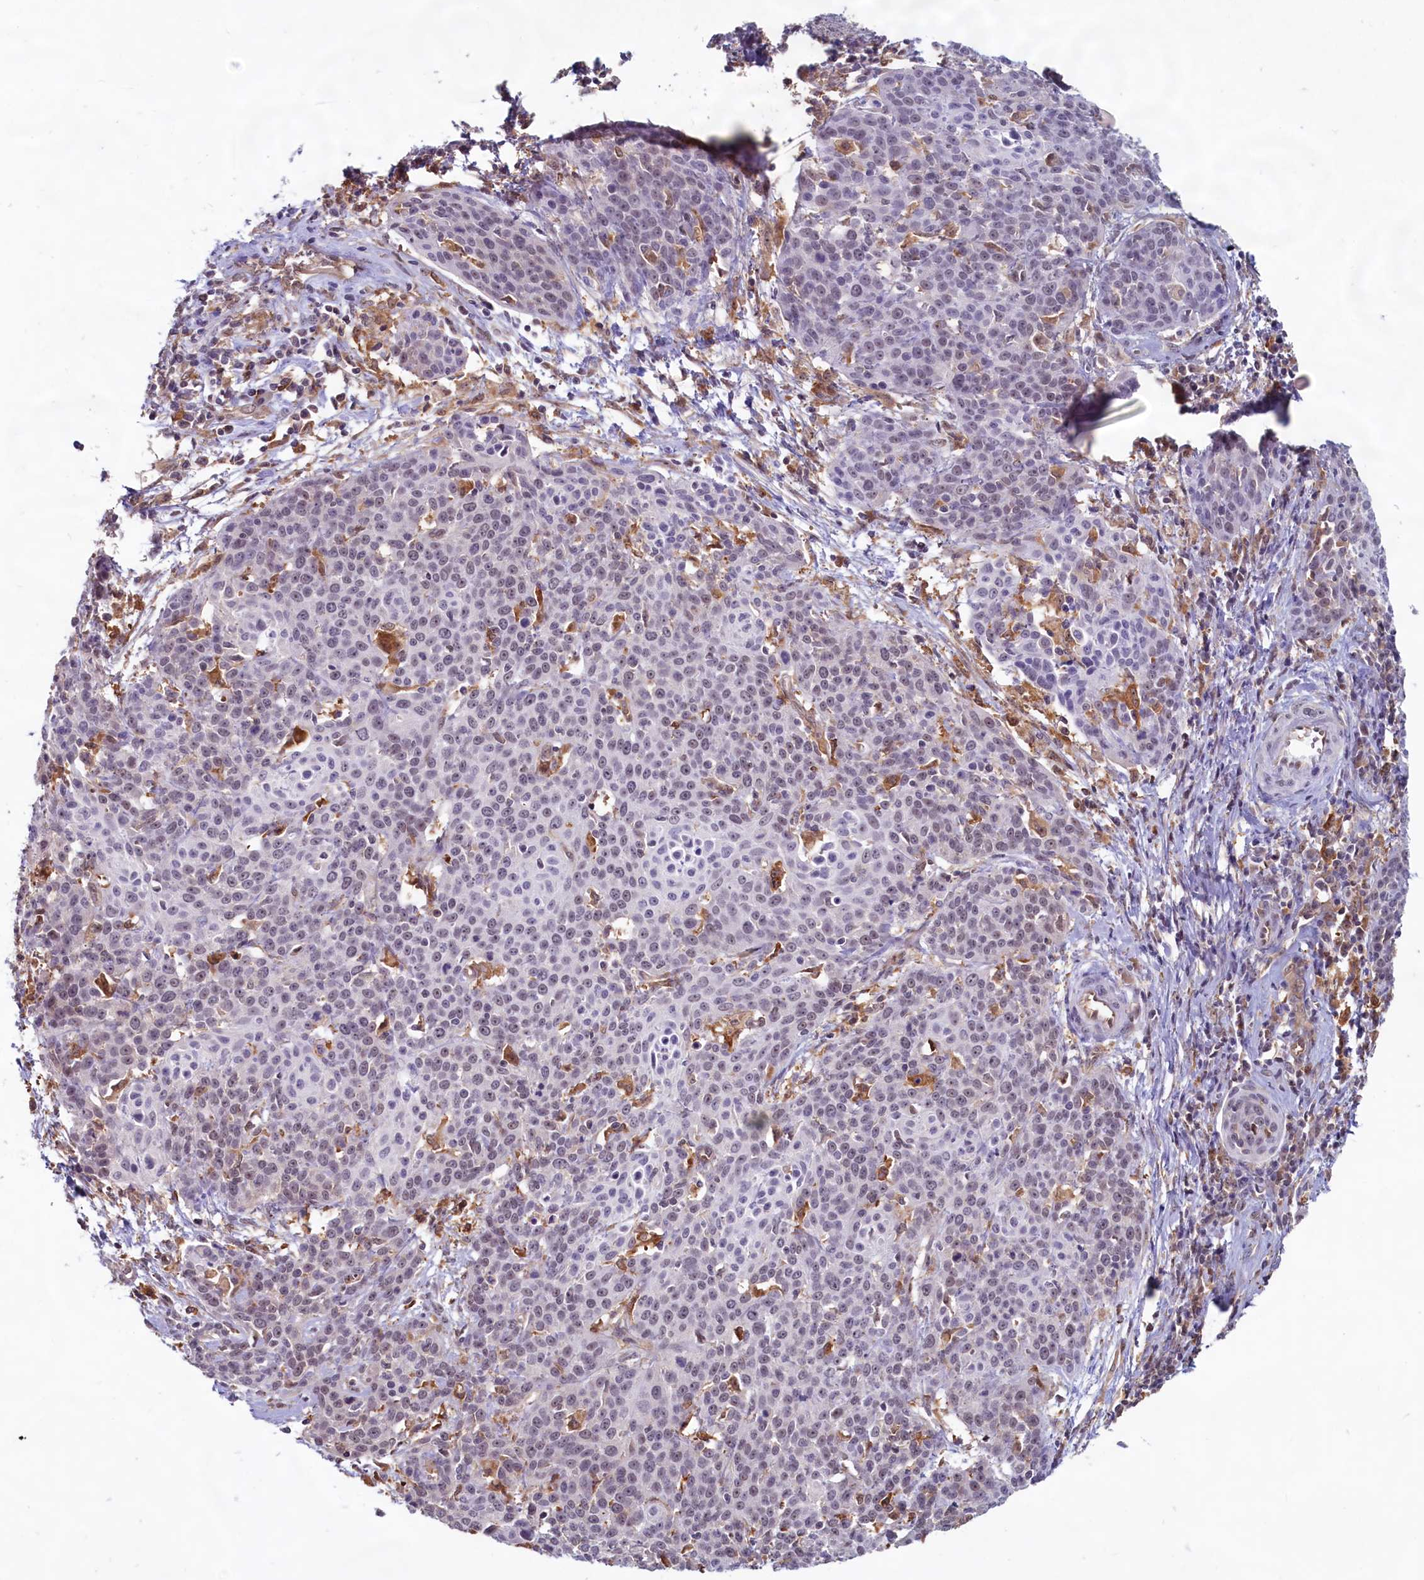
{"staining": {"intensity": "weak", "quantity": "25%-75%", "location": "nuclear"}, "tissue": "cervical cancer", "cell_type": "Tumor cells", "image_type": "cancer", "snomed": [{"axis": "morphology", "description": "Squamous cell carcinoma, NOS"}, {"axis": "topography", "description": "Cervix"}], "caption": "A brown stain shows weak nuclear staining of a protein in squamous cell carcinoma (cervical) tumor cells.", "gene": "C1D", "patient": {"sex": "female", "age": 38}}